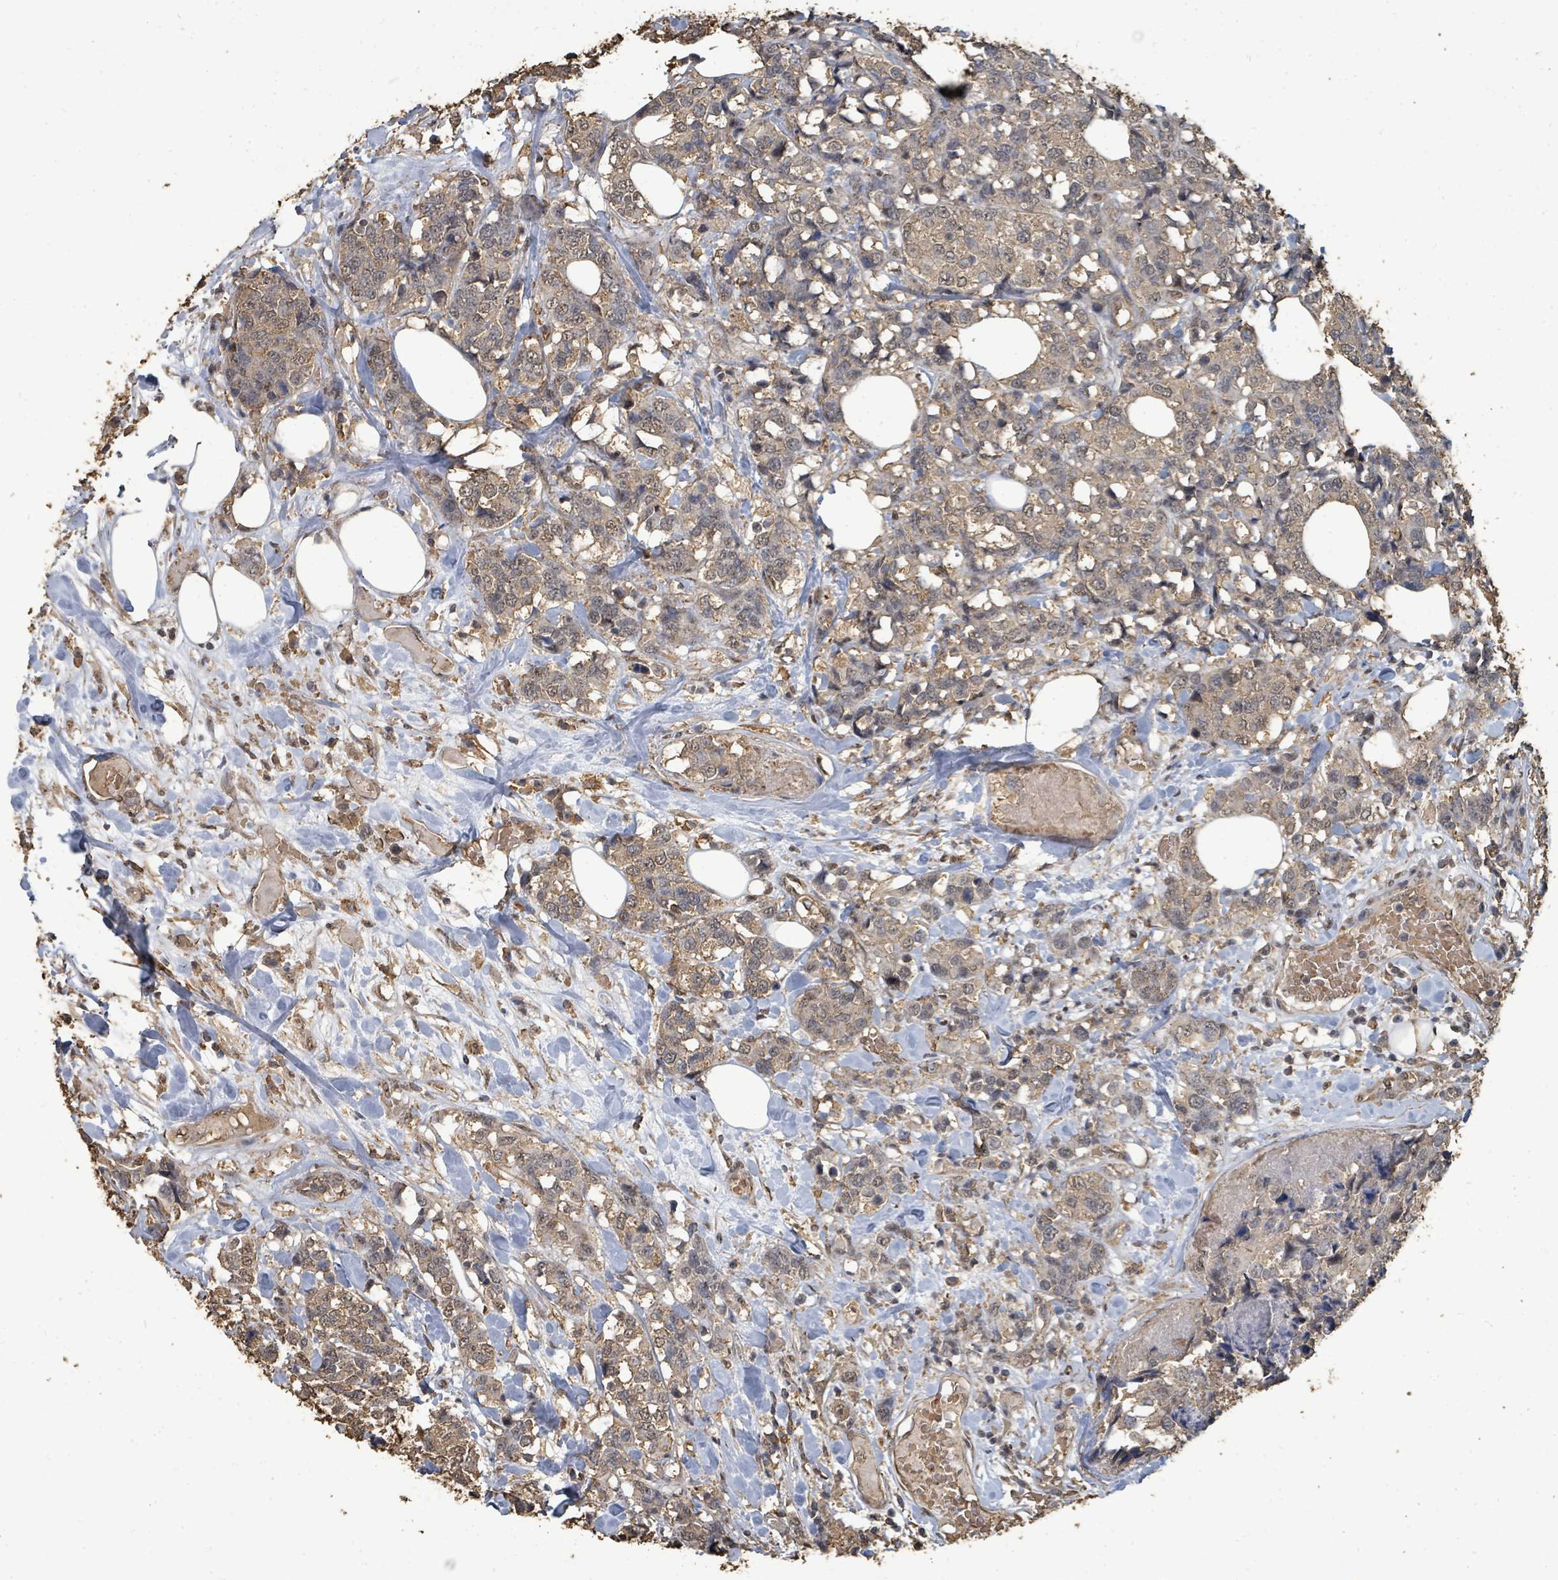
{"staining": {"intensity": "weak", "quantity": ">75%", "location": "cytoplasmic/membranous"}, "tissue": "breast cancer", "cell_type": "Tumor cells", "image_type": "cancer", "snomed": [{"axis": "morphology", "description": "Lobular carcinoma"}, {"axis": "topography", "description": "Breast"}], "caption": "Human breast lobular carcinoma stained for a protein (brown) displays weak cytoplasmic/membranous positive positivity in about >75% of tumor cells.", "gene": "C6orf52", "patient": {"sex": "female", "age": 59}}